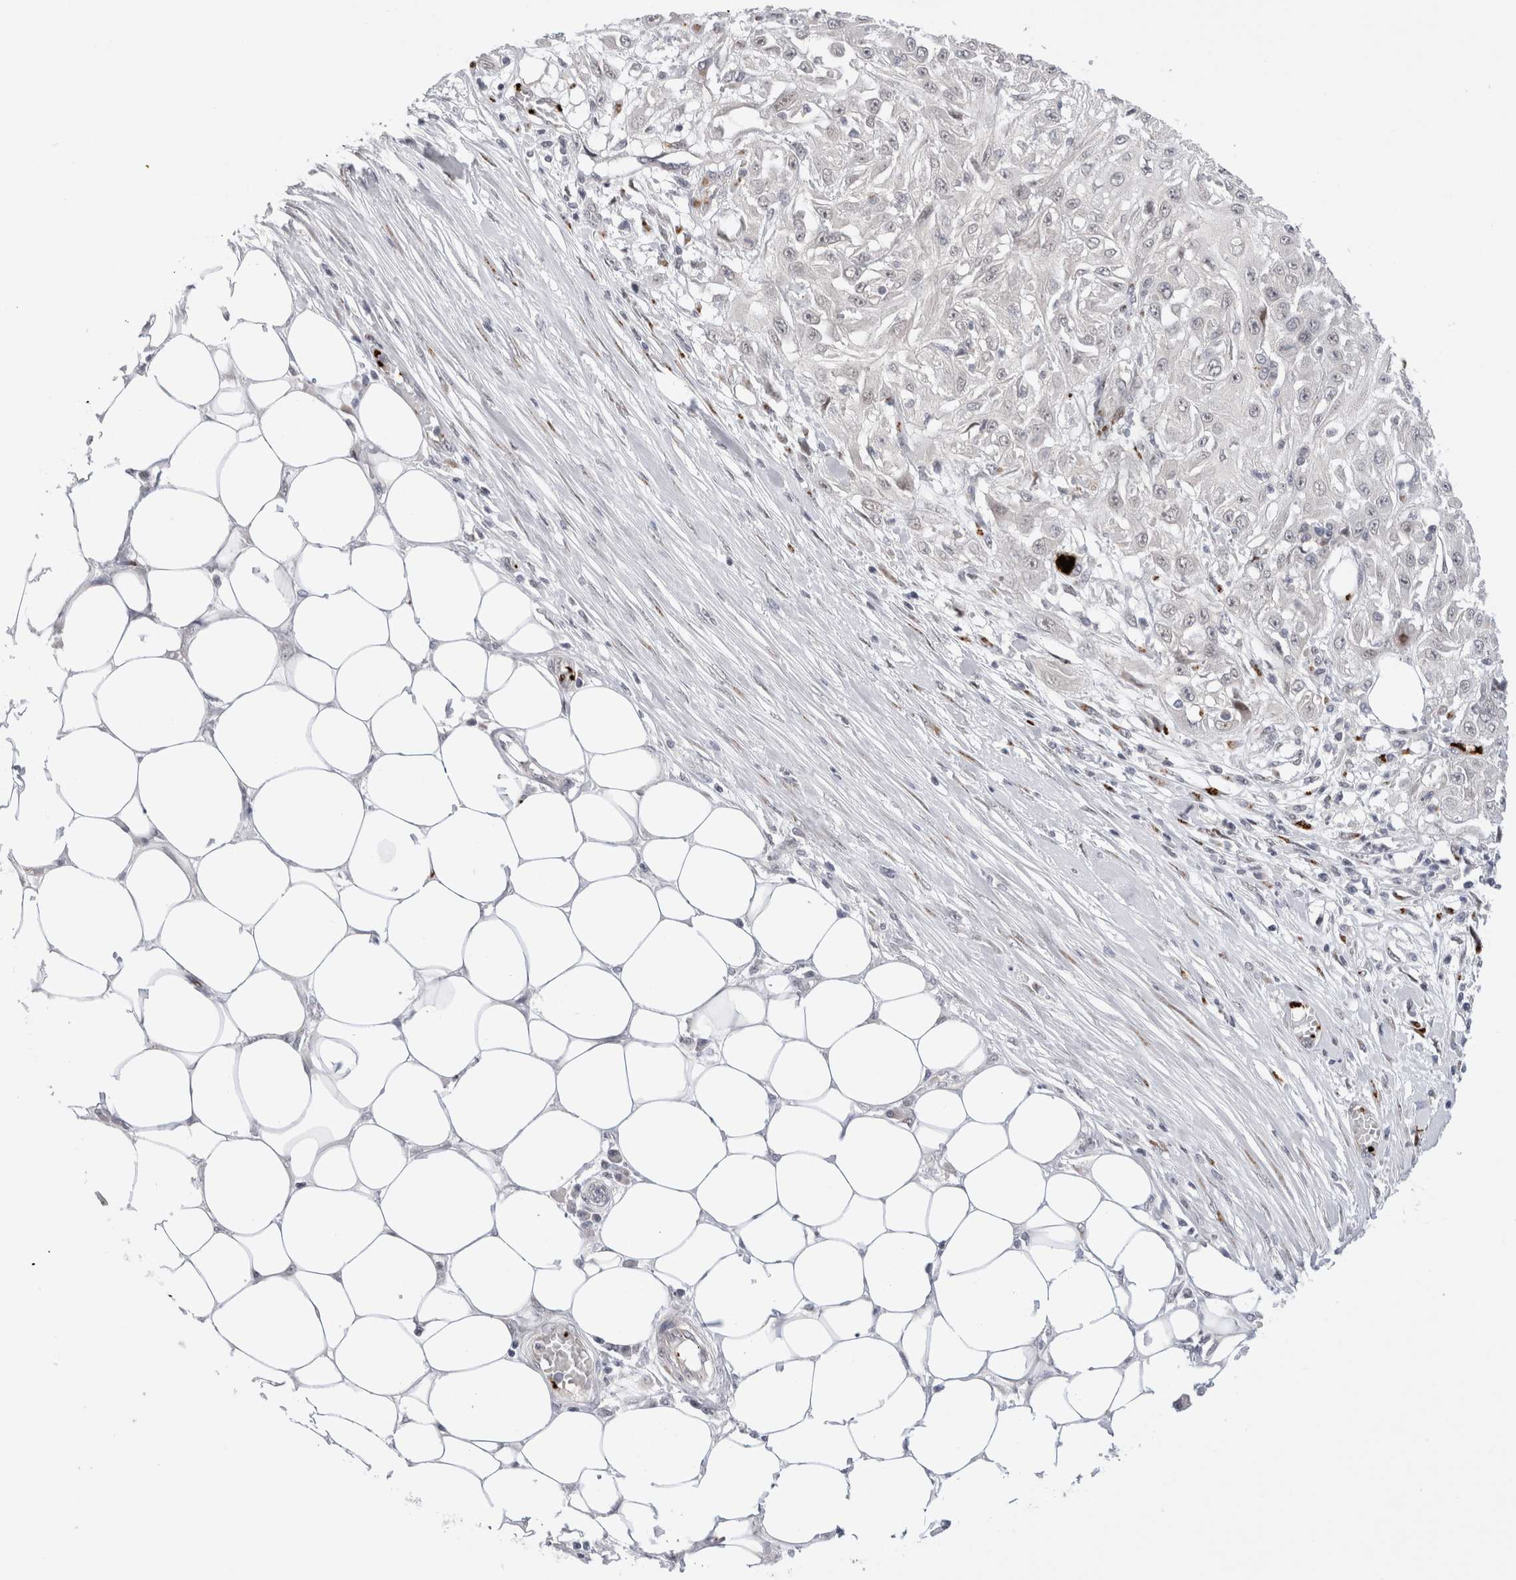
{"staining": {"intensity": "negative", "quantity": "none", "location": "none"}, "tissue": "skin cancer", "cell_type": "Tumor cells", "image_type": "cancer", "snomed": [{"axis": "morphology", "description": "Squamous cell carcinoma, NOS"}, {"axis": "morphology", "description": "Squamous cell carcinoma, metastatic, NOS"}, {"axis": "topography", "description": "Skin"}, {"axis": "topography", "description": "Lymph node"}], "caption": "This photomicrograph is of squamous cell carcinoma (skin) stained with IHC to label a protein in brown with the nuclei are counter-stained blue. There is no staining in tumor cells.", "gene": "VPS28", "patient": {"sex": "male", "age": 75}}